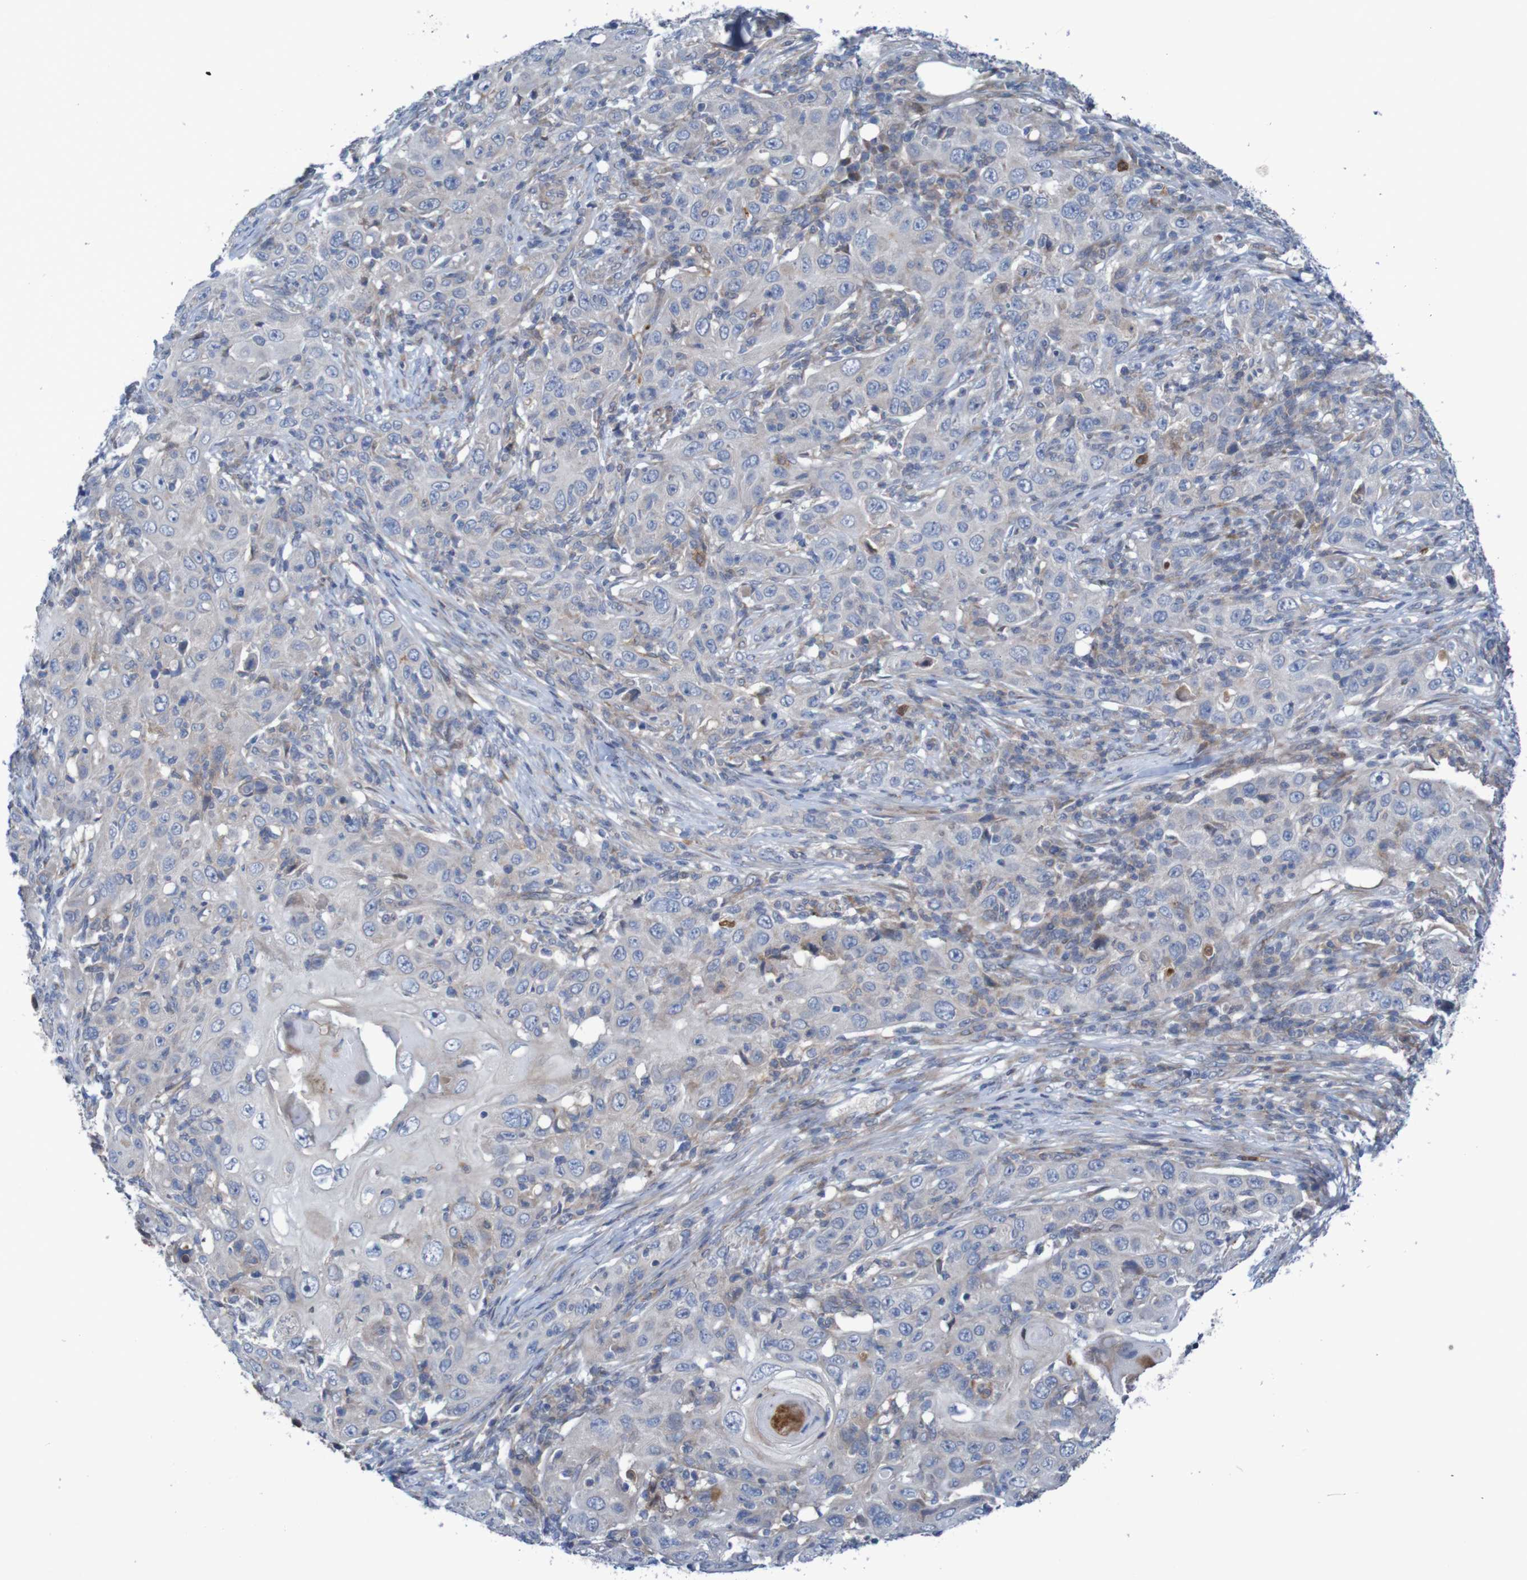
{"staining": {"intensity": "weak", "quantity": "<25%", "location": "cytoplasmic/membranous"}, "tissue": "skin cancer", "cell_type": "Tumor cells", "image_type": "cancer", "snomed": [{"axis": "morphology", "description": "Squamous cell carcinoma, NOS"}, {"axis": "topography", "description": "Skin"}], "caption": "Immunohistochemistry (IHC) micrograph of neoplastic tissue: human squamous cell carcinoma (skin) stained with DAB (3,3'-diaminobenzidine) displays no significant protein expression in tumor cells.", "gene": "ANGPT4", "patient": {"sex": "female", "age": 88}}